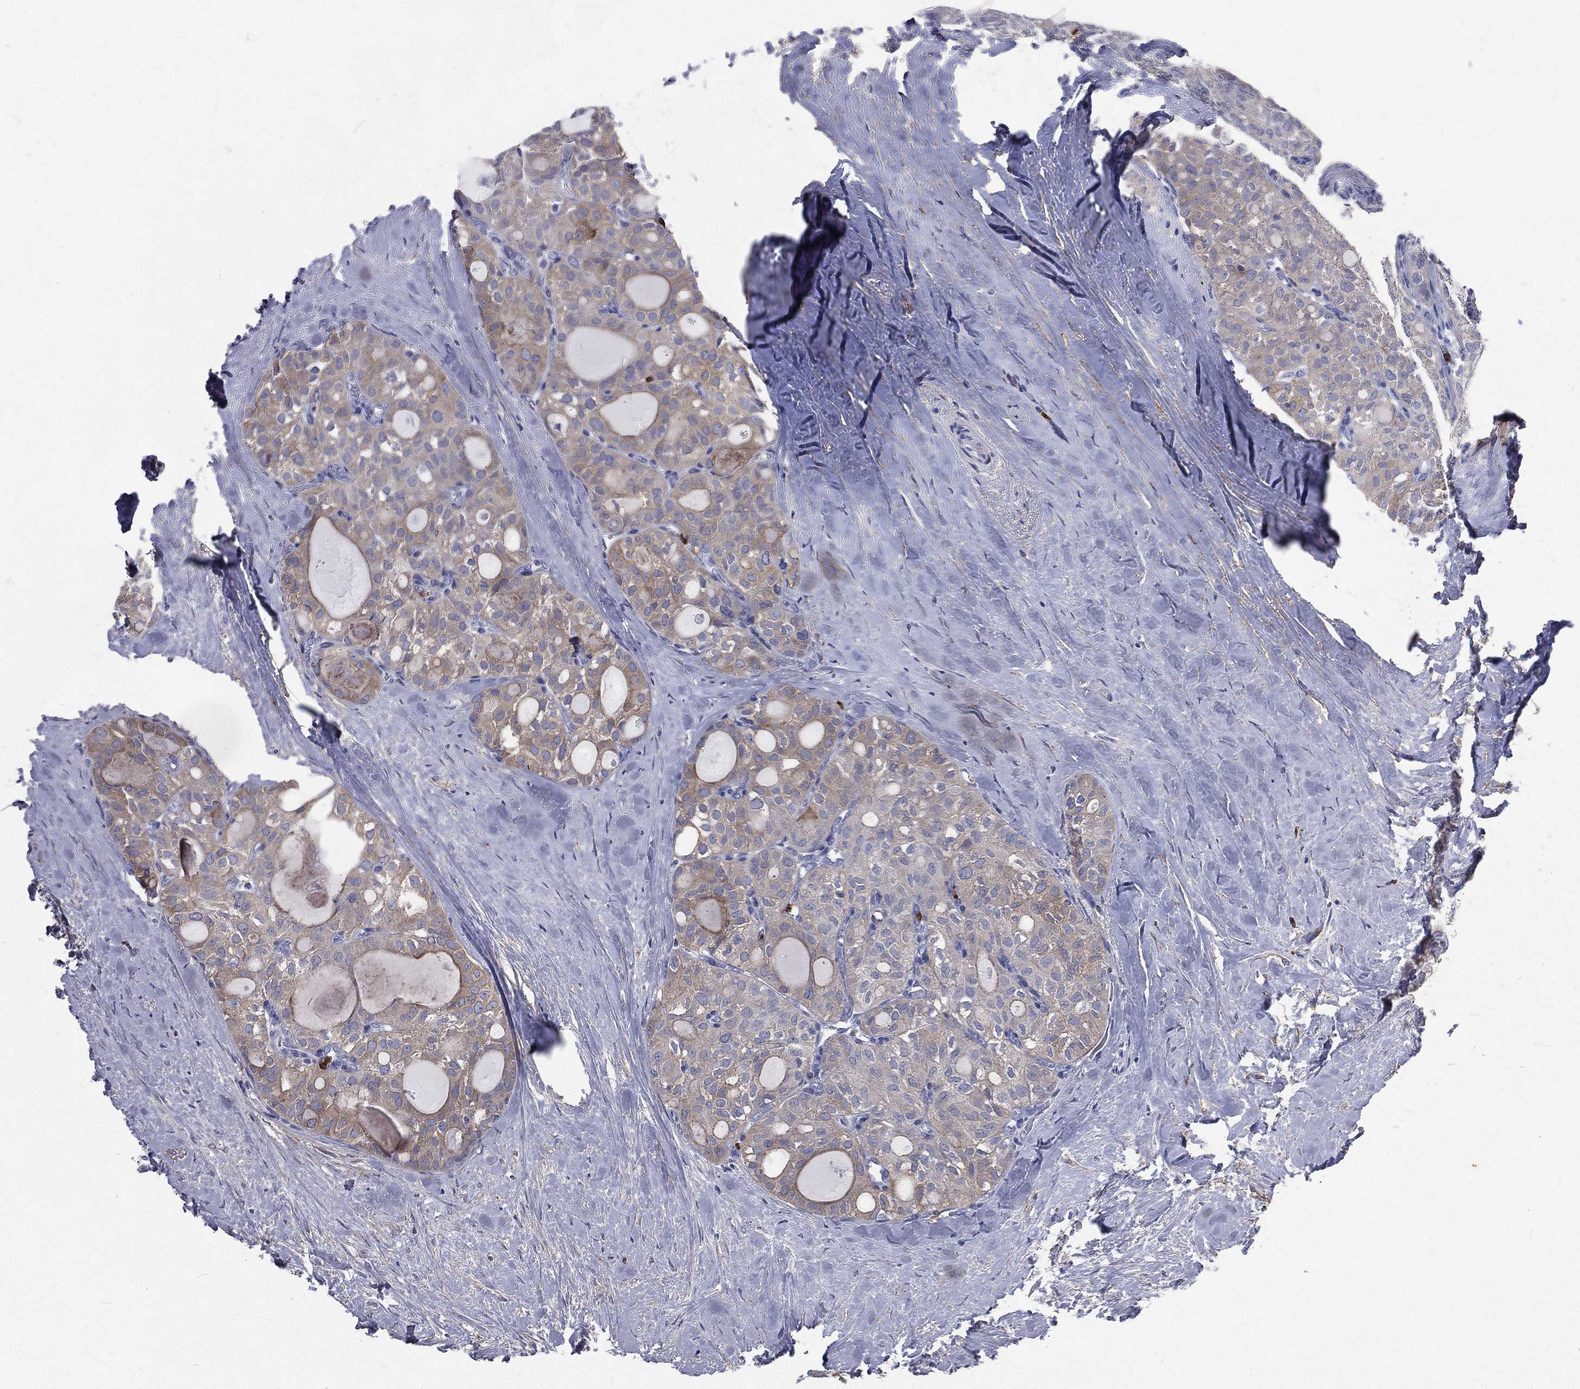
{"staining": {"intensity": "weak", "quantity": "<25%", "location": "cytoplasmic/membranous"}, "tissue": "thyroid cancer", "cell_type": "Tumor cells", "image_type": "cancer", "snomed": [{"axis": "morphology", "description": "Follicular adenoma carcinoma, NOS"}, {"axis": "topography", "description": "Thyroid gland"}], "caption": "Immunohistochemistry micrograph of human follicular adenoma carcinoma (thyroid) stained for a protein (brown), which shows no staining in tumor cells. (DAB (3,3'-diaminobenzidine) immunohistochemistry (IHC), high magnification).", "gene": "BASP1", "patient": {"sex": "male", "age": 75}}